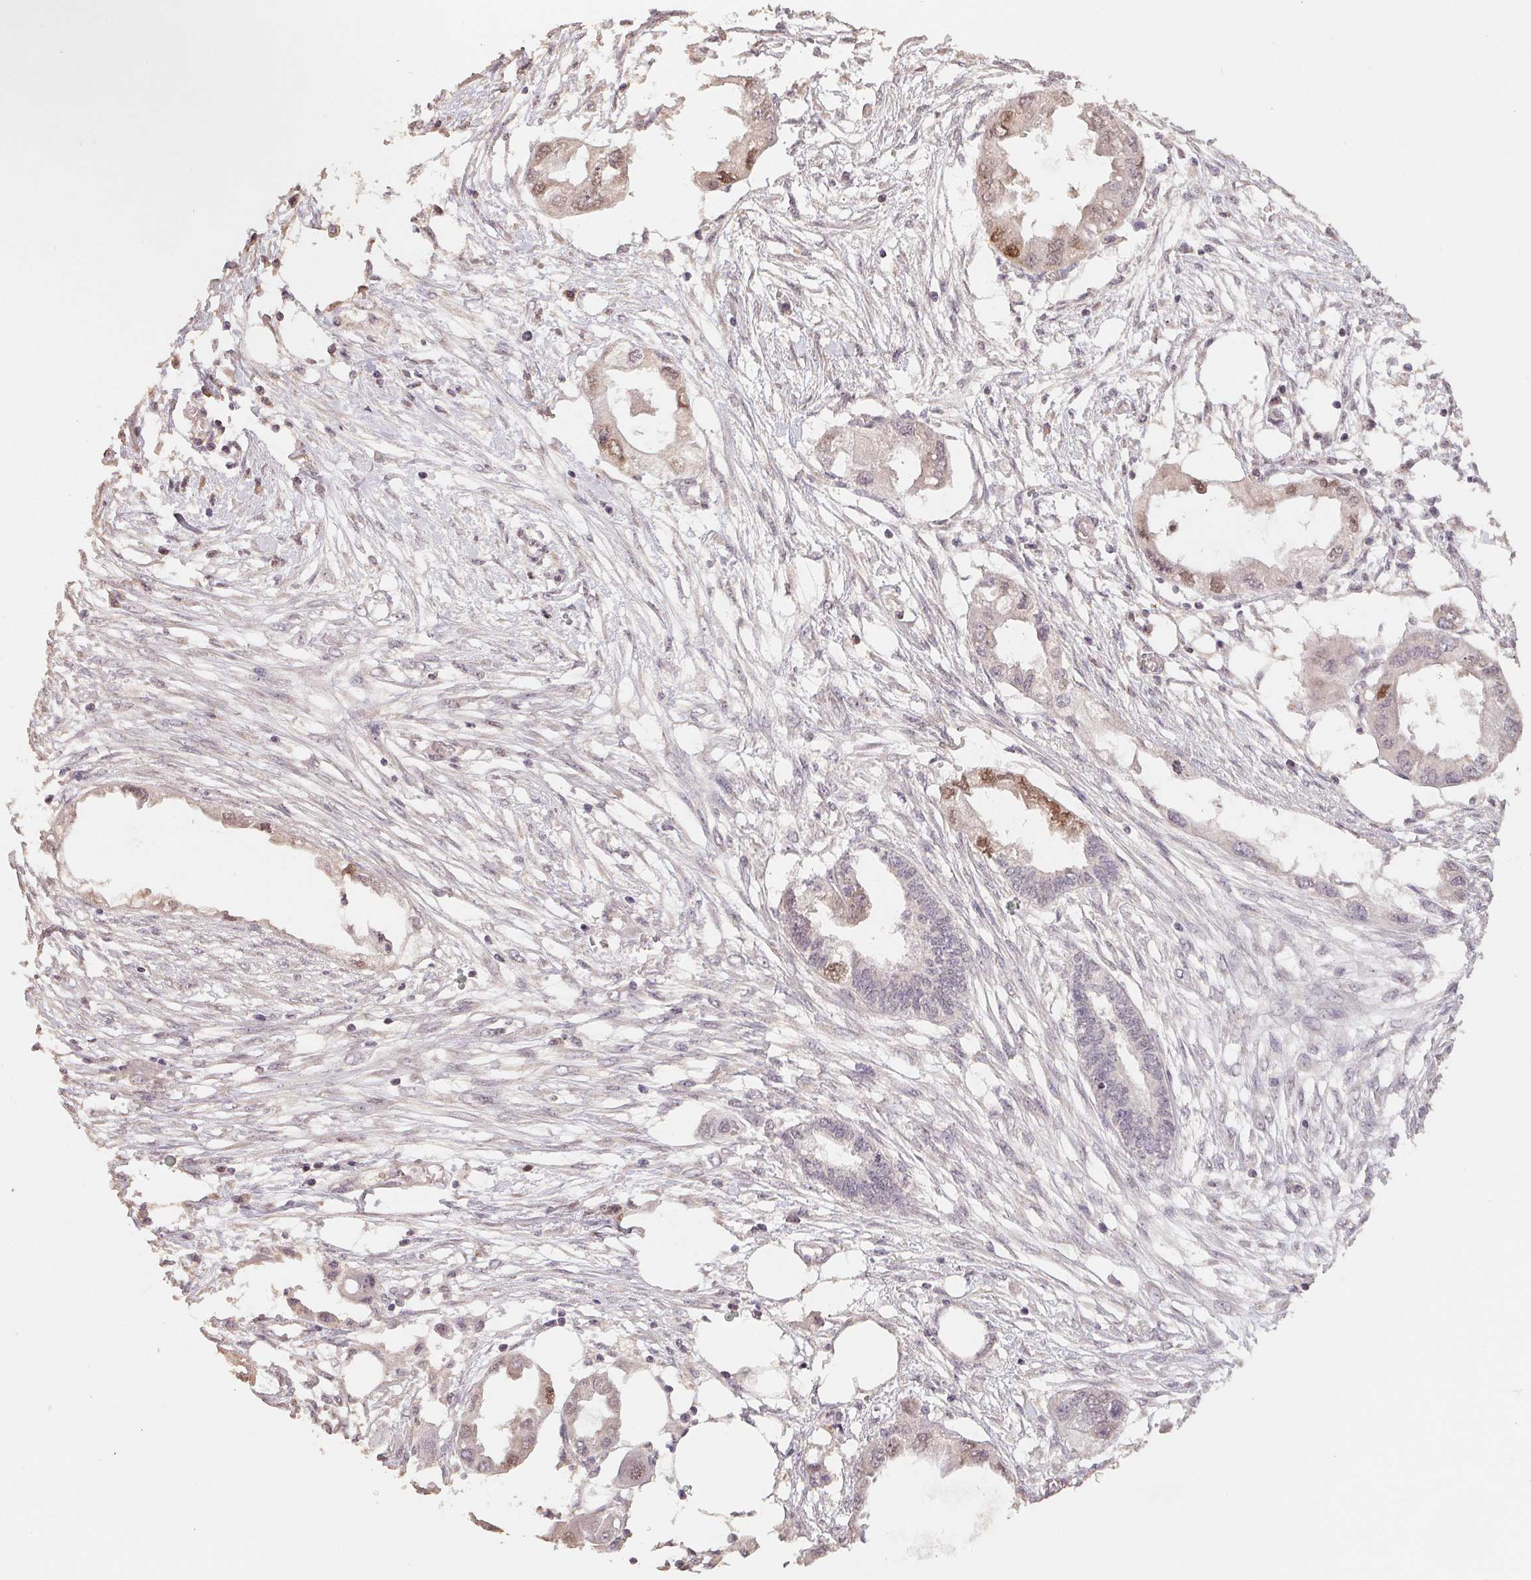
{"staining": {"intensity": "moderate", "quantity": "<25%", "location": "nuclear"}, "tissue": "endometrial cancer", "cell_type": "Tumor cells", "image_type": "cancer", "snomed": [{"axis": "morphology", "description": "Adenocarcinoma, NOS"}, {"axis": "morphology", "description": "Adenocarcinoma, metastatic, NOS"}, {"axis": "topography", "description": "Adipose tissue"}, {"axis": "topography", "description": "Endometrium"}], "caption": "Tumor cells display low levels of moderate nuclear expression in about <25% of cells in endometrial metastatic adenocarcinoma.", "gene": "HMGN3", "patient": {"sex": "female", "age": 67}}